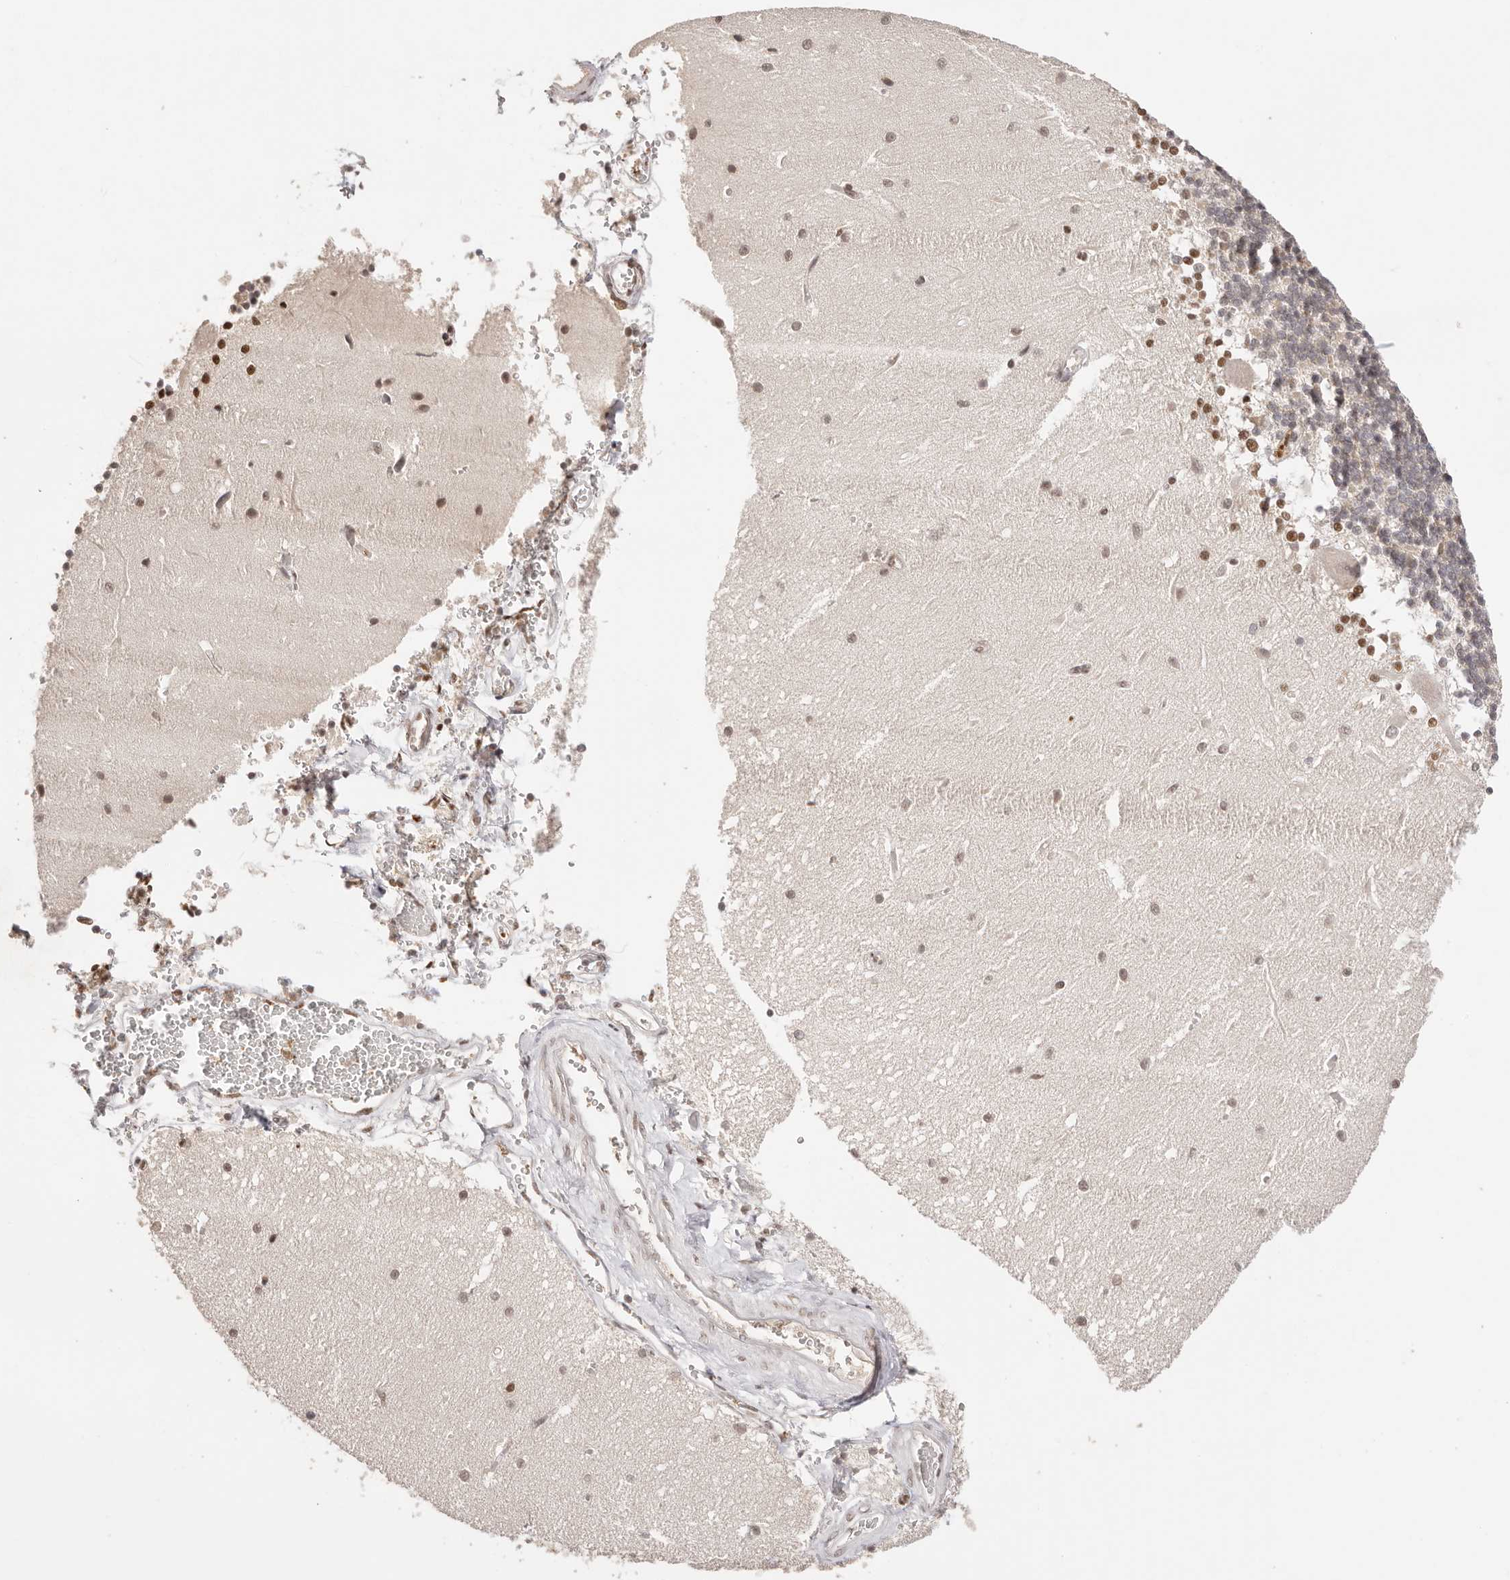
{"staining": {"intensity": "weak", "quantity": "<25%", "location": "nuclear"}, "tissue": "cerebellum", "cell_type": "Cells in granular layer", "image_type": "normal", "snomed": [{"axis": "morphology", "description": "Normal tissue, NOS"}, {"axis": "topography", "description": "Cerebellum"}], "caption": "High magnification brightfield microscopy of benign cerebellum stained with DAB (brown) and counterstained with hematoxylin (blue): cells in granular layer show no significant positivity. (Stains: DAB immunohistochemistry (IHC) with hematoxylin counter stain, Microscopy: brightfield microscopy at high magnification).", "gene": "RFC3", "patient": {"sex": "male", "age": 37}}